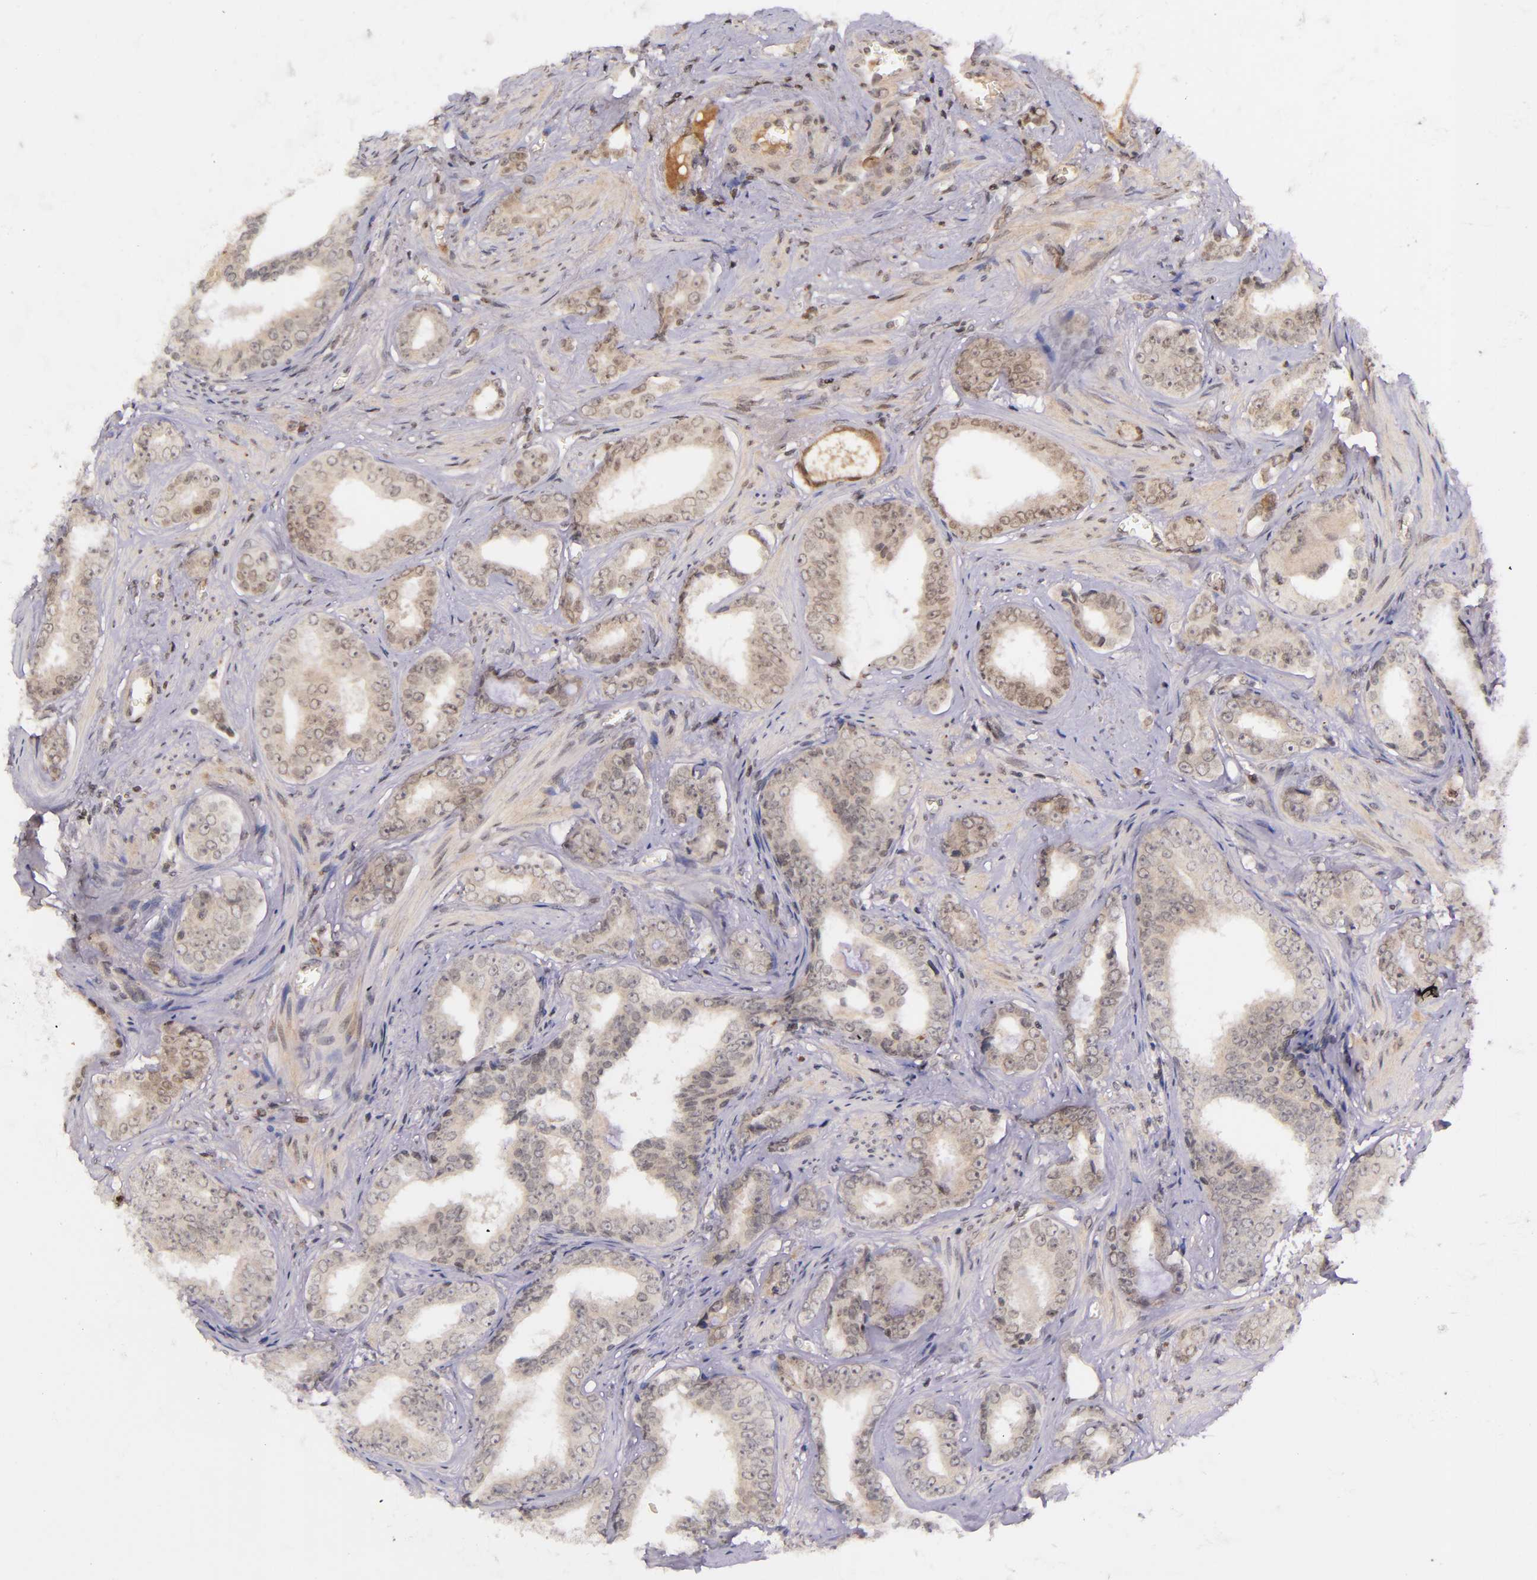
{"staining": {"intensity": "weak", "quantity": "25%-75%", "location": "cytoplasmic/membranous"}, "tissue": "prostate cancer", "cell_type": "Tumor cells", "image_type": "cancer", "snomed": [{"axis": "morphology", "description": "Adenocarcinoma, Medium grade"}, {"axis": "topography", "description": "Prostate"}], "caption": "Approximately 25%-75% of tumor cells in prostate cancer exhibit weak cytoplasmic/membranous protein positivity as visualized by brown immunohistochemical staining.", "gene": "SELL", "patient": {"sex": "male", "age": 79}}